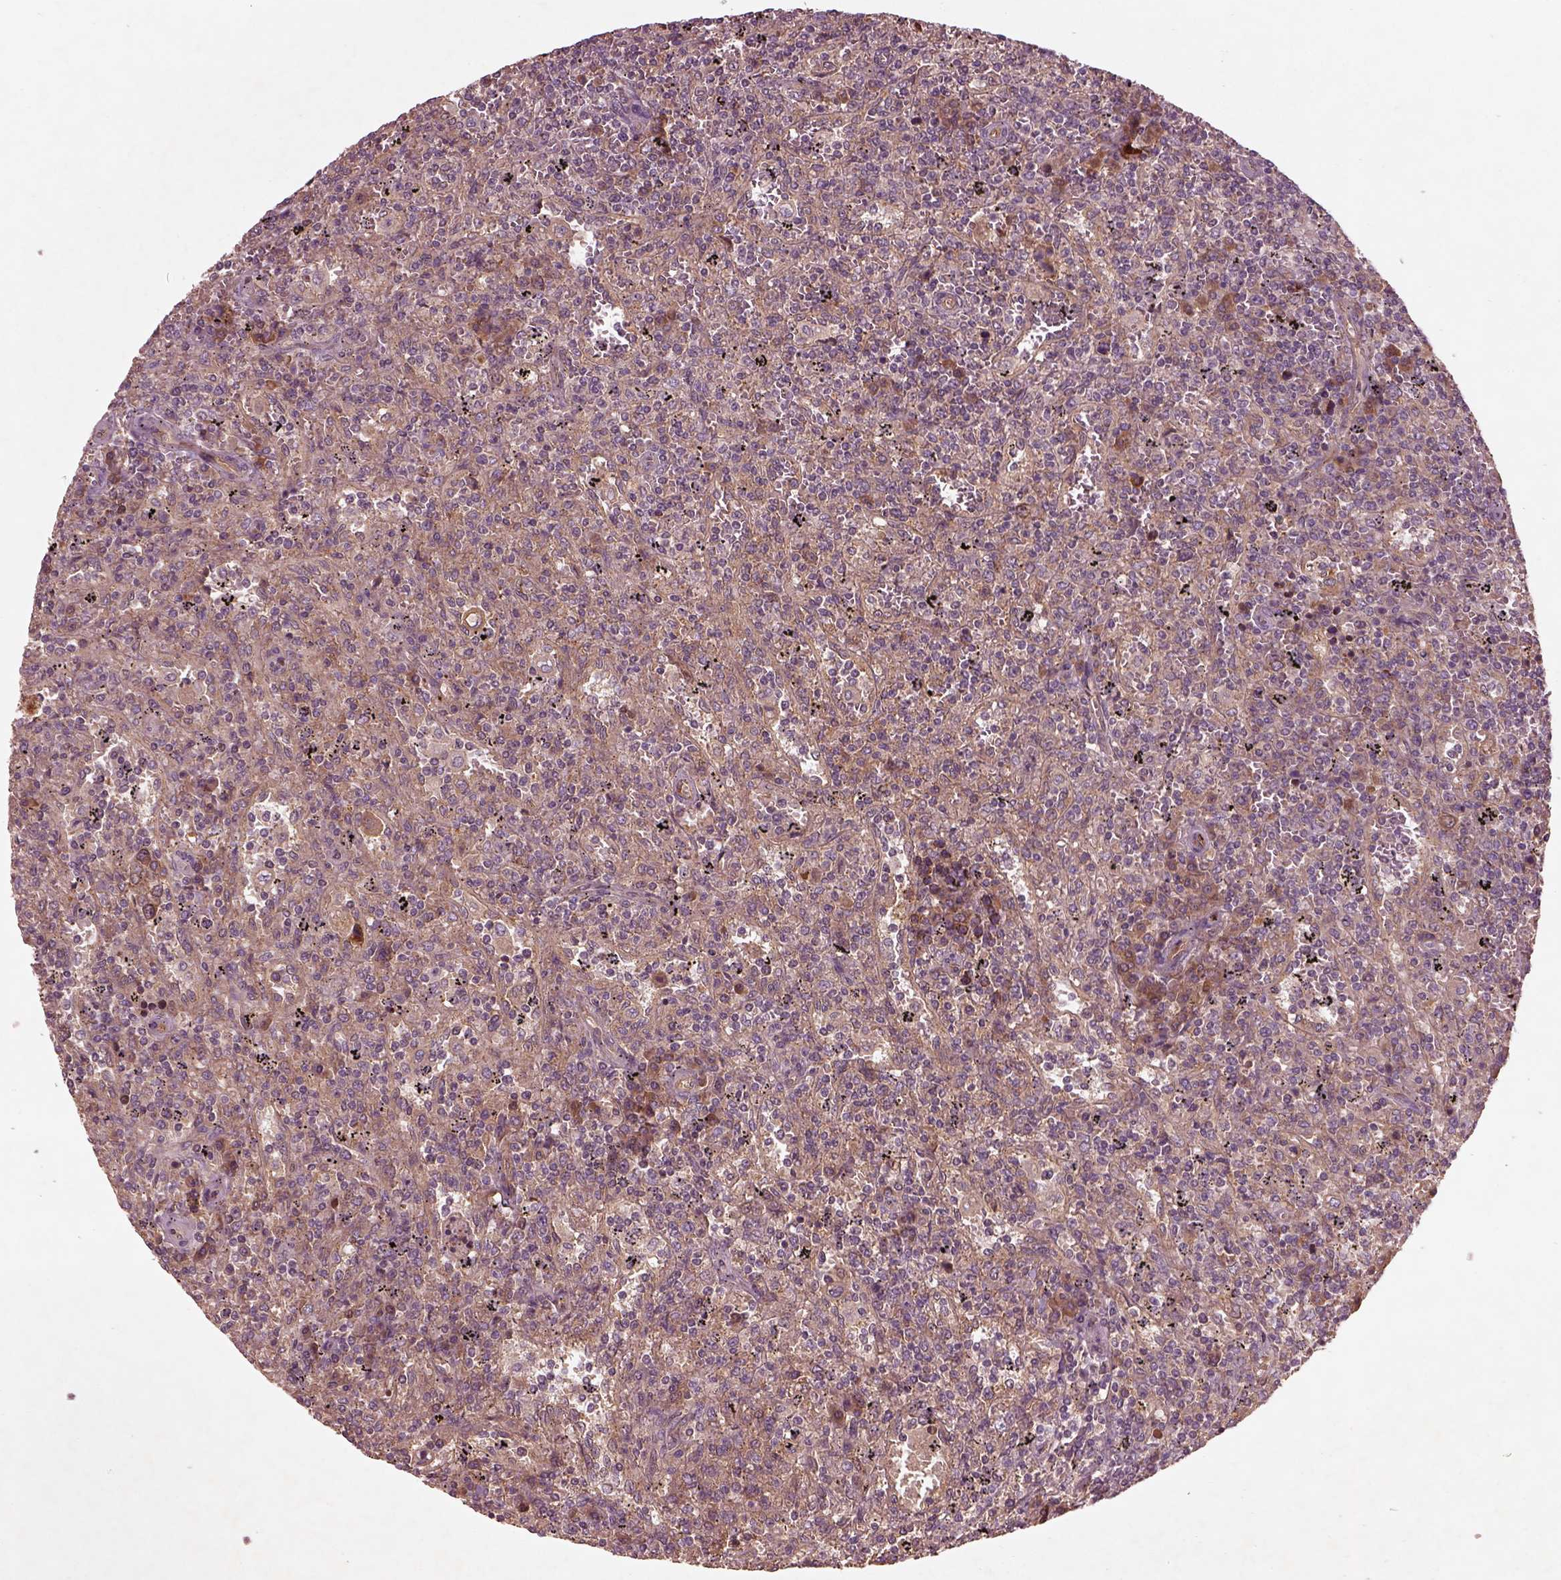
{"staining": {"intensity": "weak", "quantity": ">75%", "location": "cytoplasmic/membranous"}, "tissue": "lymphoma", "cell_type": "Tumor cells", "image_type": "cancer", "snomed": [{"axis": "morphology", "description": "Malignant lymphoma, non-Hodgkin's type, Low grade"}, {"axis": "topography", "description": "Spleen"}], "caption": "Human low-grade malignant lymphoma, non-Hodgkin's type stained with a protein marker displays weak staining in tumor cells.", "gene": "FAM234A", "patient": {"sex": "male", "age": 62}}